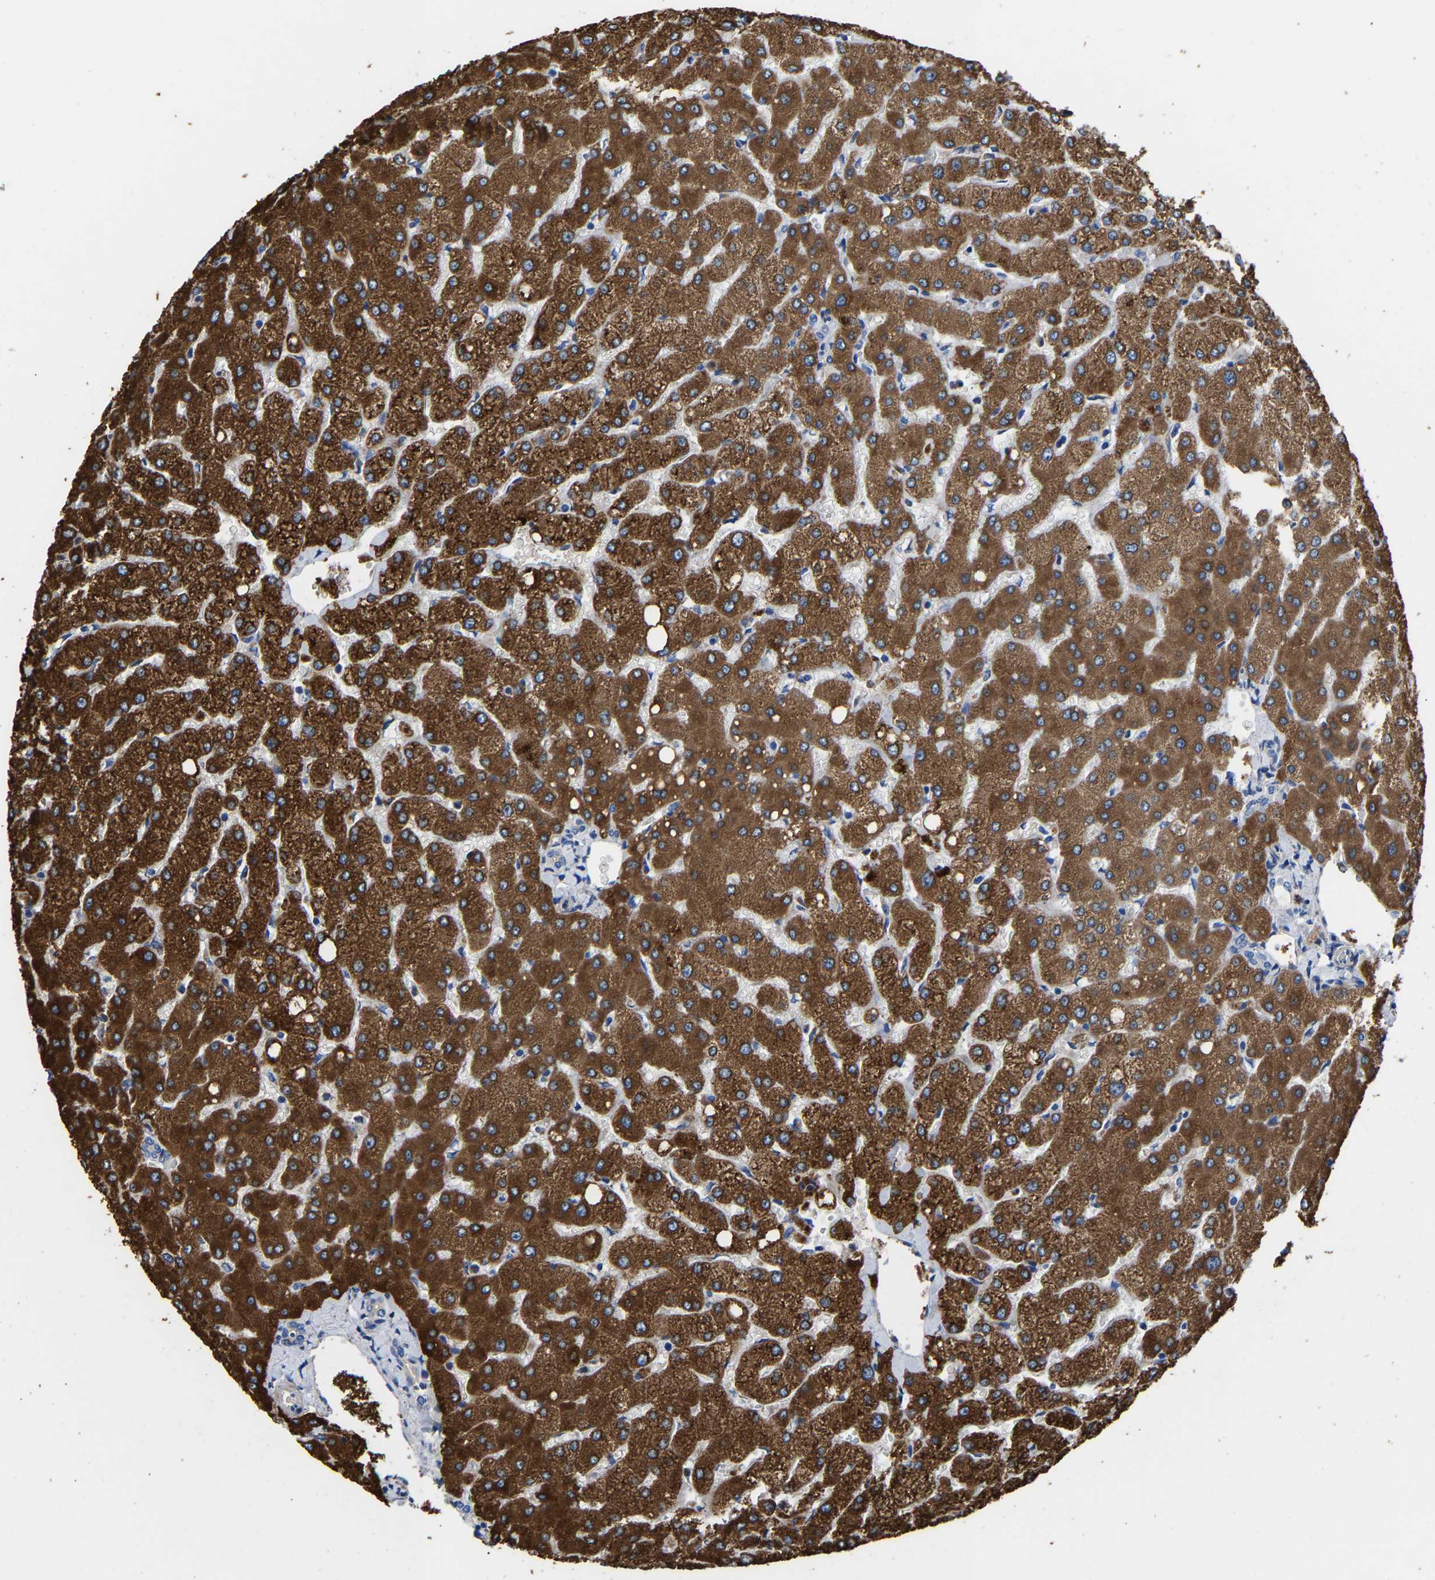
{"staining": {"intensity": "negative", "quantity": "none", "location": "none"}, "tissue": "liver", "cell_type": "Cholangiocytes", "image_type": "normal", "snomed": [{"axis": "morphology", "description": "Normal tissue, NOS"}, {"axis": "topography", "description": "Liver"}], "caption": "Immunohistochemistry (IHC) of unremarkable human liver exhibits no positivity in cholangiocytes.", "gene": "CCDC171", "patient": {"sex": "female", "age": 54}}